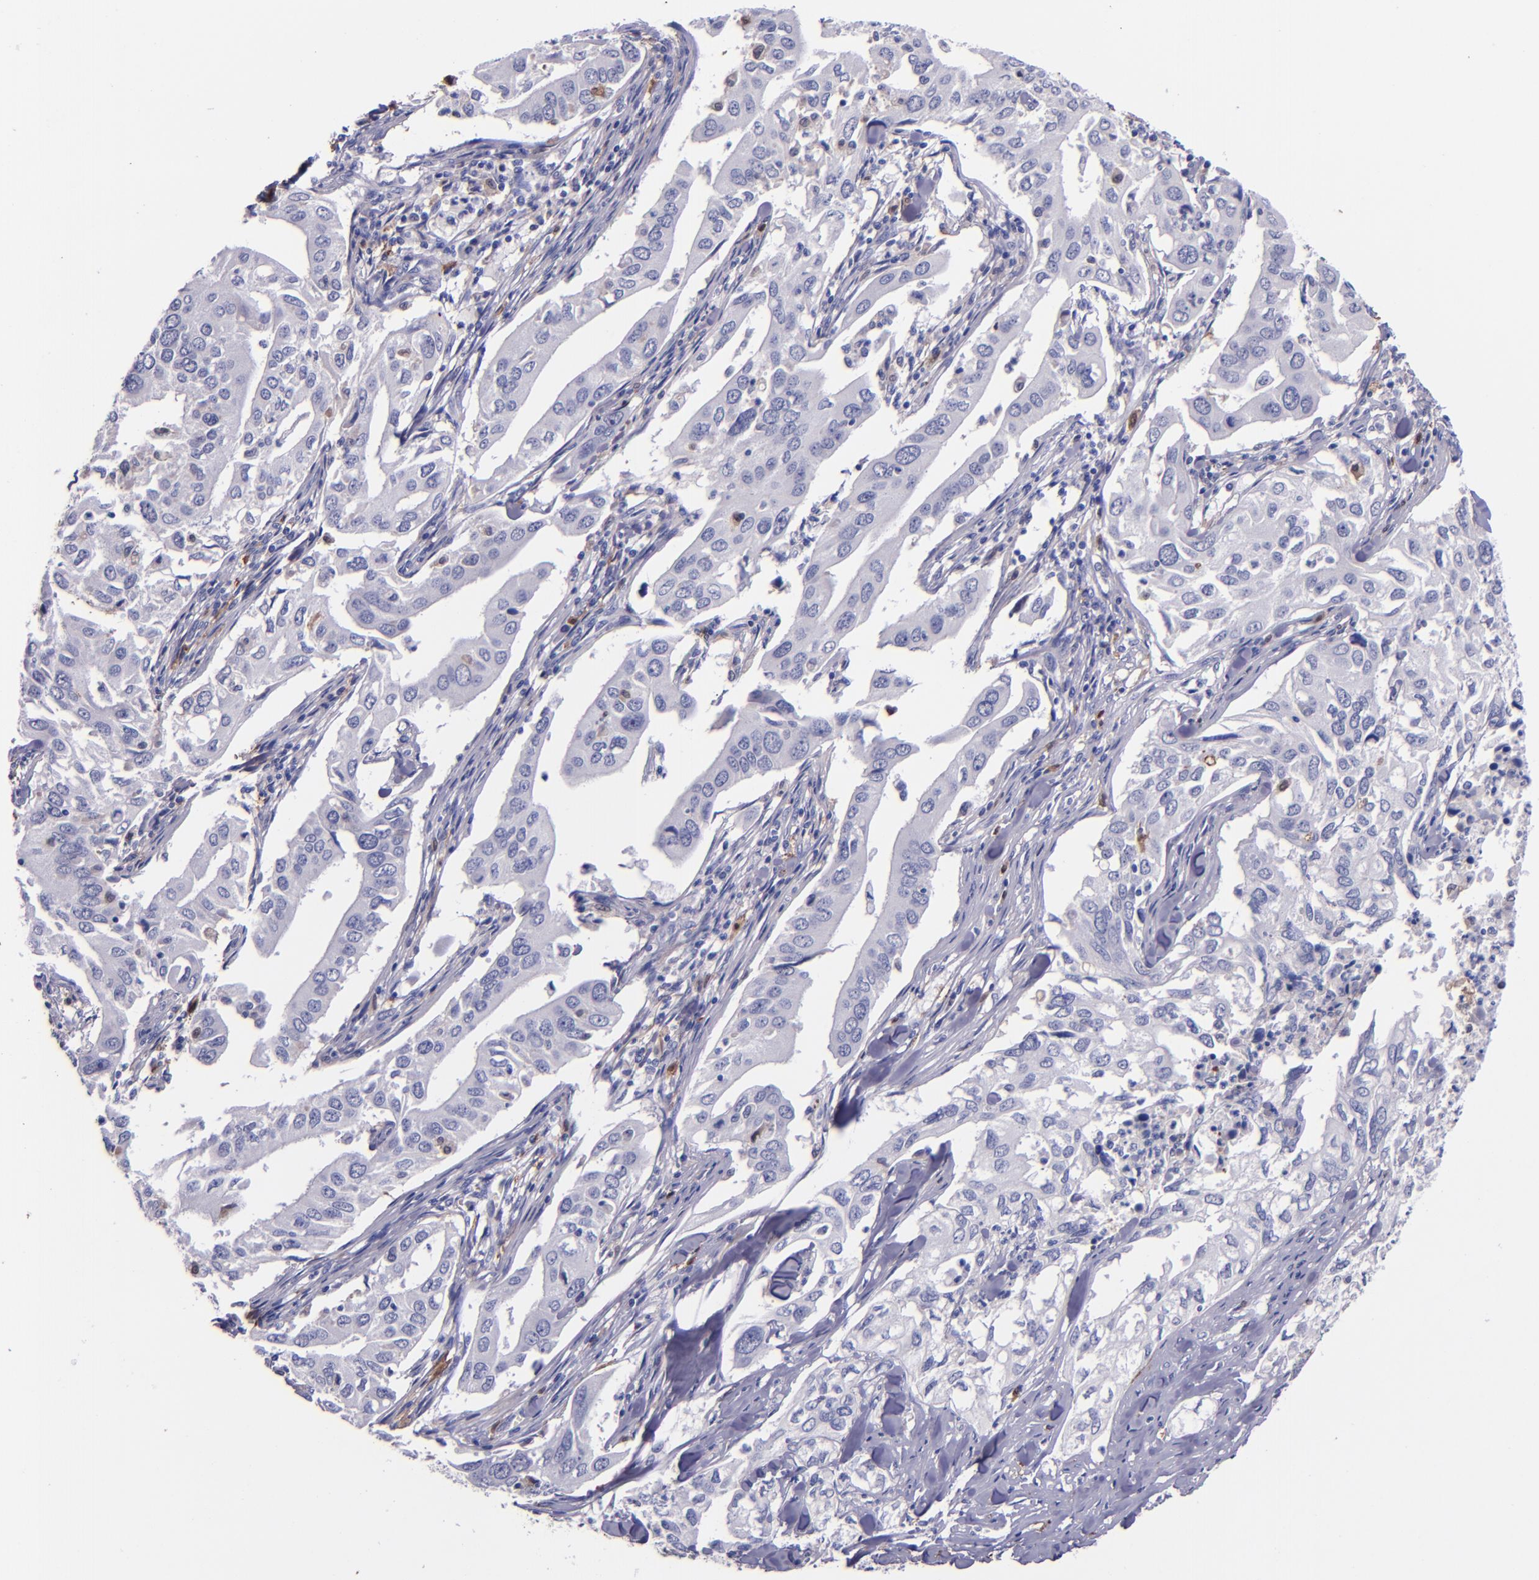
{"staining": {"intensity": "negative", "quantity": "none", "location": "none"}, "tissue": "lung cancer", "cell_type": "Tumor cells", "image_type": "cancer", "snomed": [{"axis": "morphology", "description": "Adenocarcinoma, NOS"}, {"axis": "topography", "description": "Lung"}], "caption": "A high-resolution histopathology image shows immunohistochemistry staining of lung cancer, which shows no significant expression in tumor cells.", "gene": "F13A1", "patient": {"sex": "male", "age": 48}}